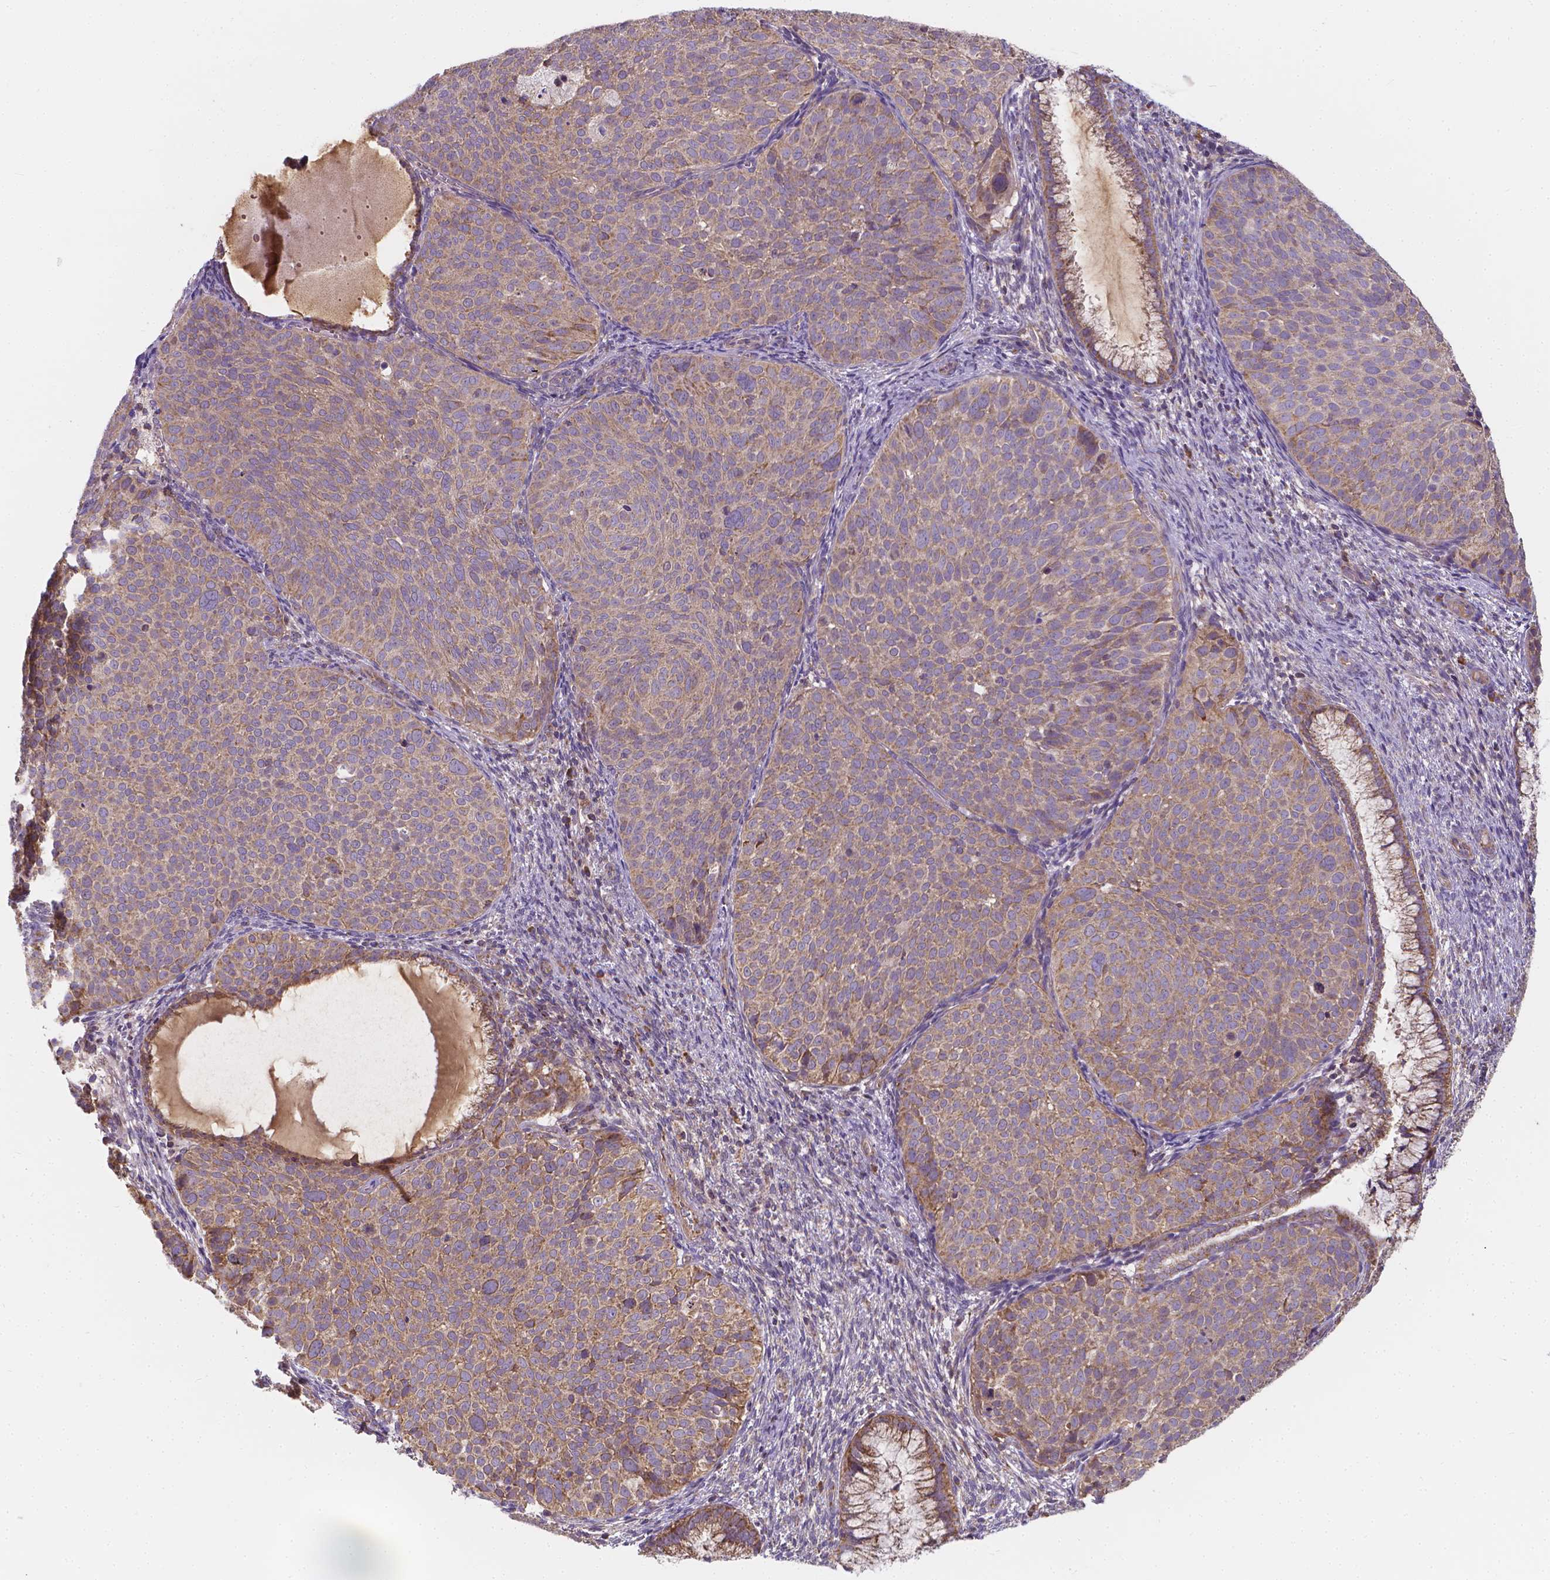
{"staining": {"intensity": "weak", "quantity": "25%-75%", "location": "cytoplasmic/membranous"}, "tissue": "cervical cancer", "cell_type": "Tumor cells", "image_type": "cancer", "snomed": [{"axis": "morphology", "description": "Squamous cell carcinoma, NOS"}, {"axis": "topography", "description": "Cervix"}], "caption": "Squamous cell carcinoma (cervical) stained with IHC reveals weak cytoplasmic/membranous expression in about 25%-75% of tumor cells.", "gene": "SNCAIP", "patient": {"sex": "female", "age": 39}}